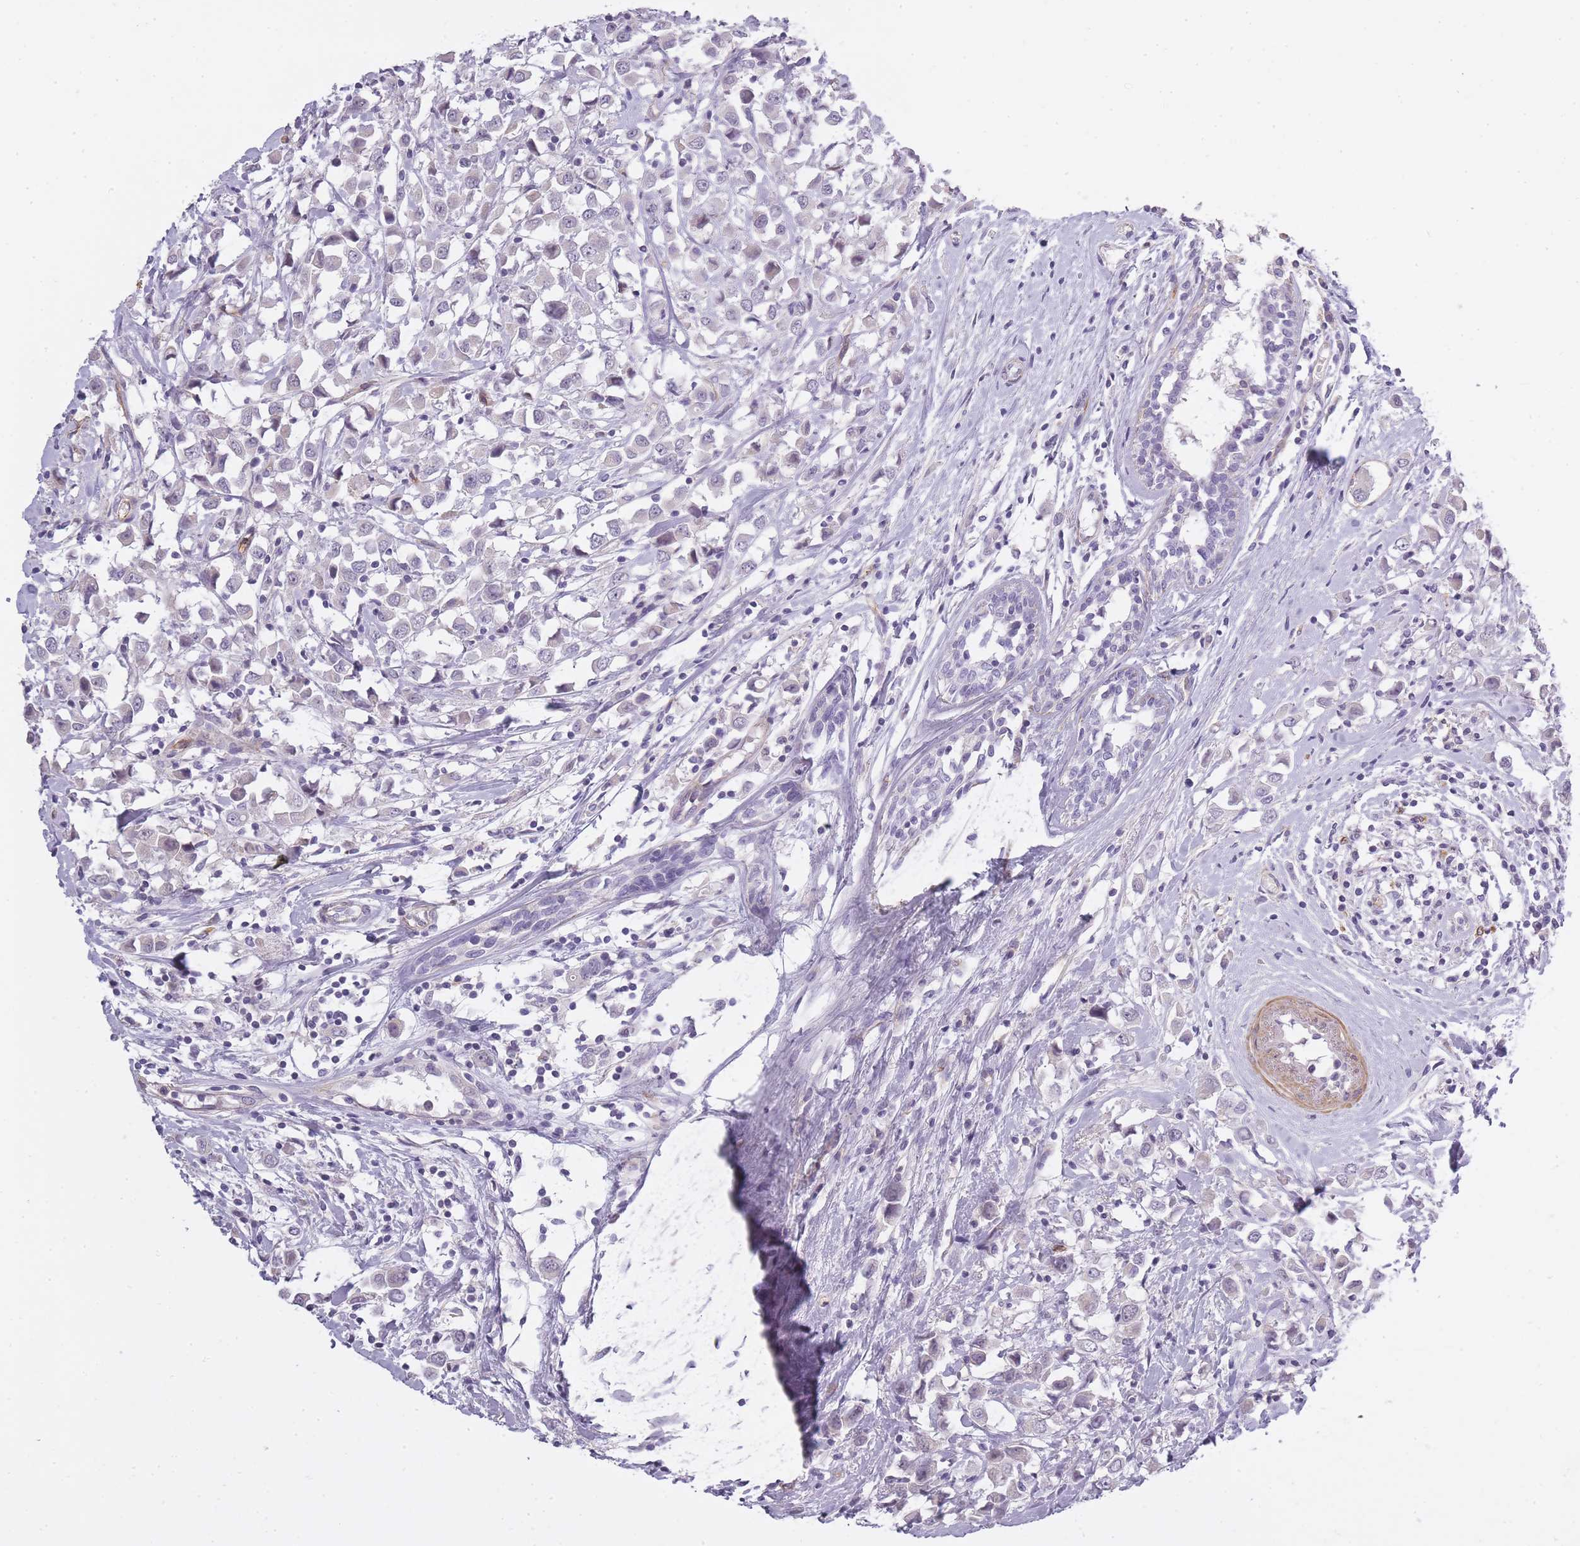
{"staining": {"intensity": "negative", "quantity": "none", "location": "none"}, "tissue": "breast cancer", "cell_type": "Tumor cells", "image_type": "cancer", "snomed": [{"axis": "morphology", "description": "Duct carcinoma"}, {"axis": "topography", "description": "Breast"}], "caption": "Tumor cells show no significant expression in breast intraductal carcinoma.", "gene": "SLC8A2", "patient": {"sex": "female", "age": 61}}